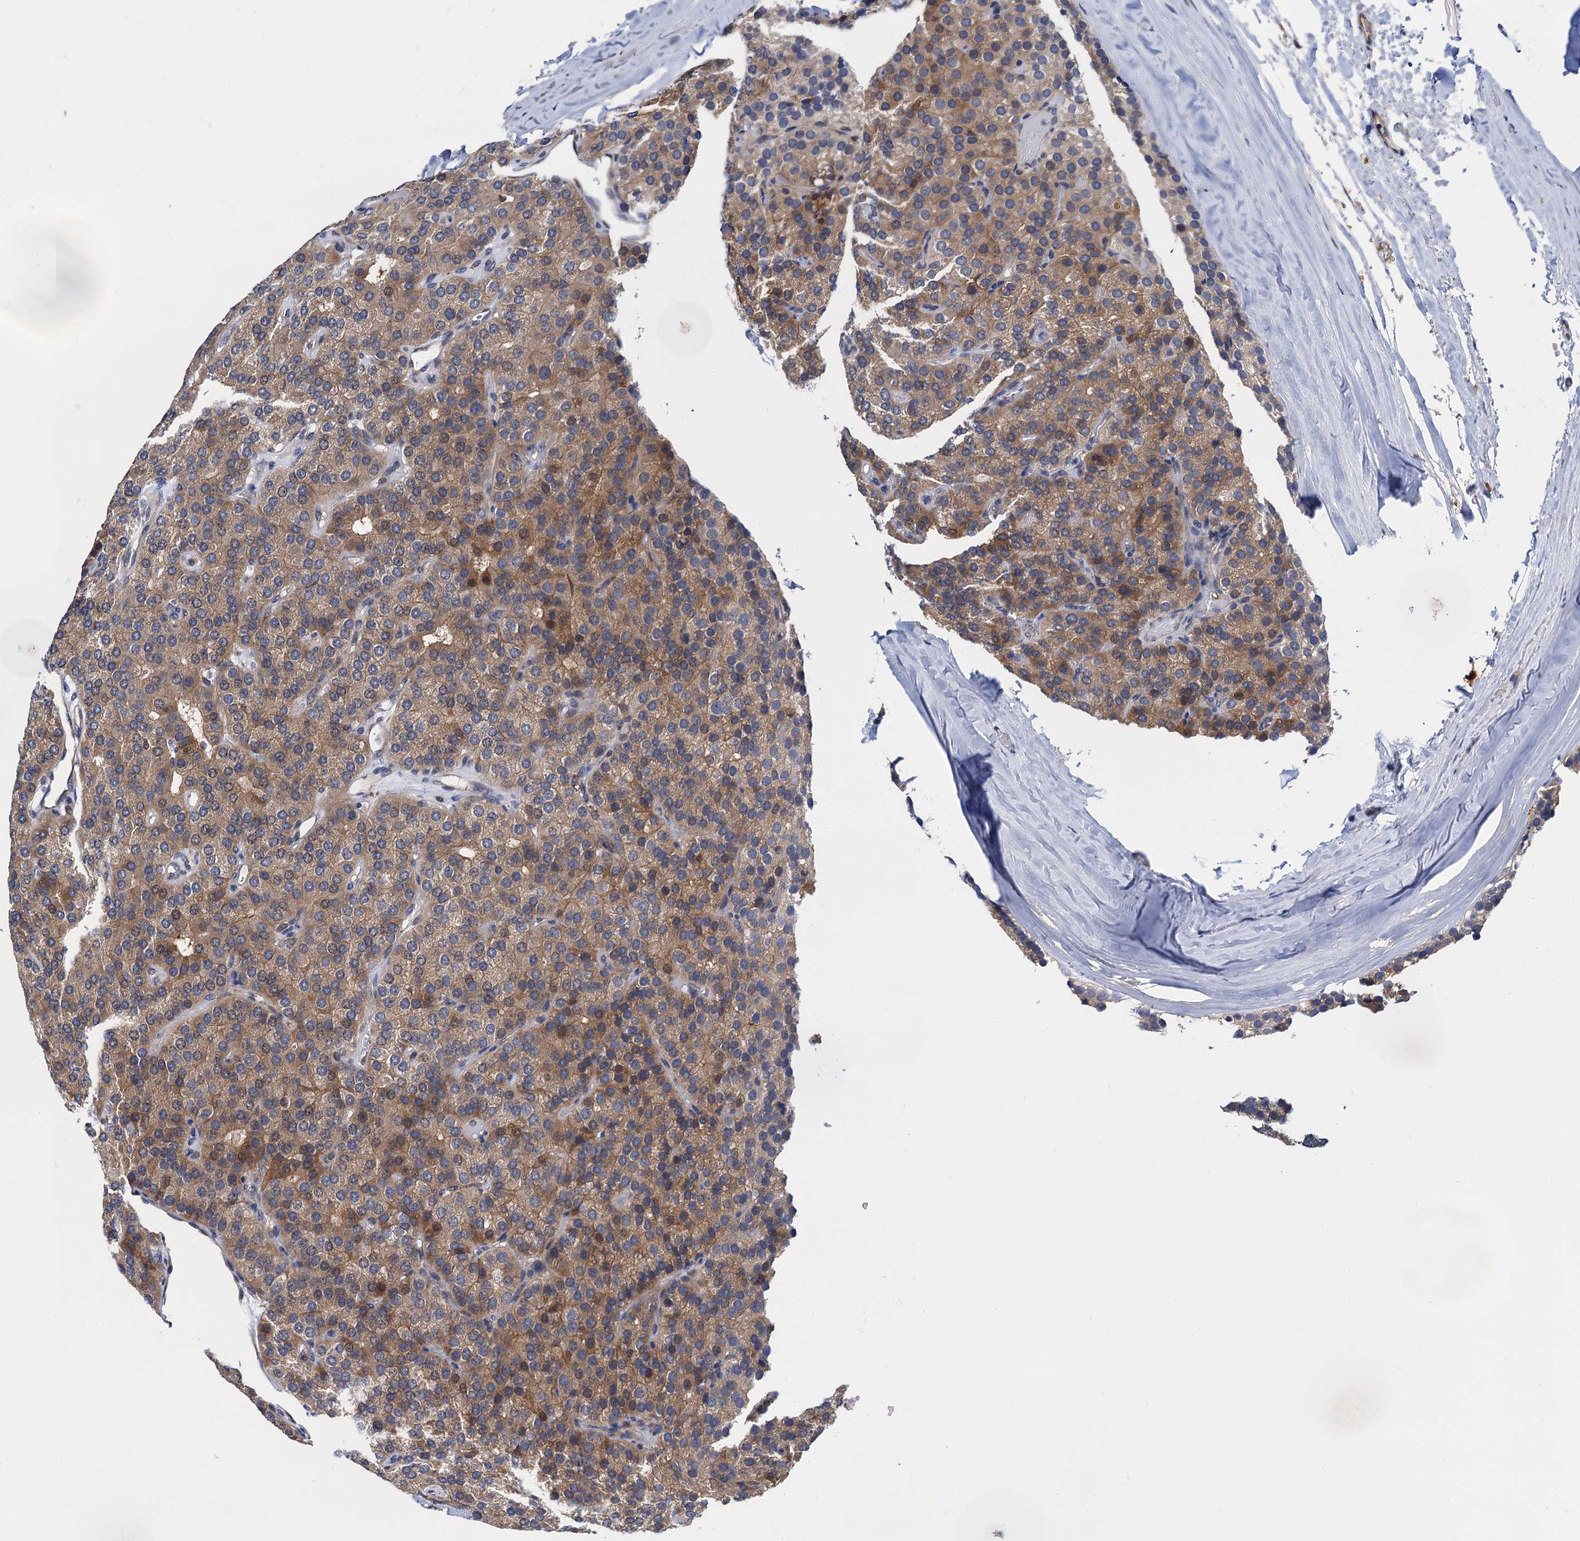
{"staining": {"intensity": "moderate", "quantity": ">75%", "location": "cytoplasmic/membranous"}, "tissue": "parathyroid gland", "cell_type": "Glandular cells", "image_type": "normal", "snomed": [{"axis": "morphology", "description": "Normal tissue, NOS"}, {"axis": "morphology", "description": "Adenoma, NOS"}, {"axis": "topography", "description": "Parathyroid gland"}], "caption": "About >75% of glandular cells in unremarkable parathyroid gland display moderate cytoplasmic/membranous protein positivity as visualized by brown immunohistochemical staining.", "gene": "PGLS", "patient": {"sex": "female", "age": 86}}